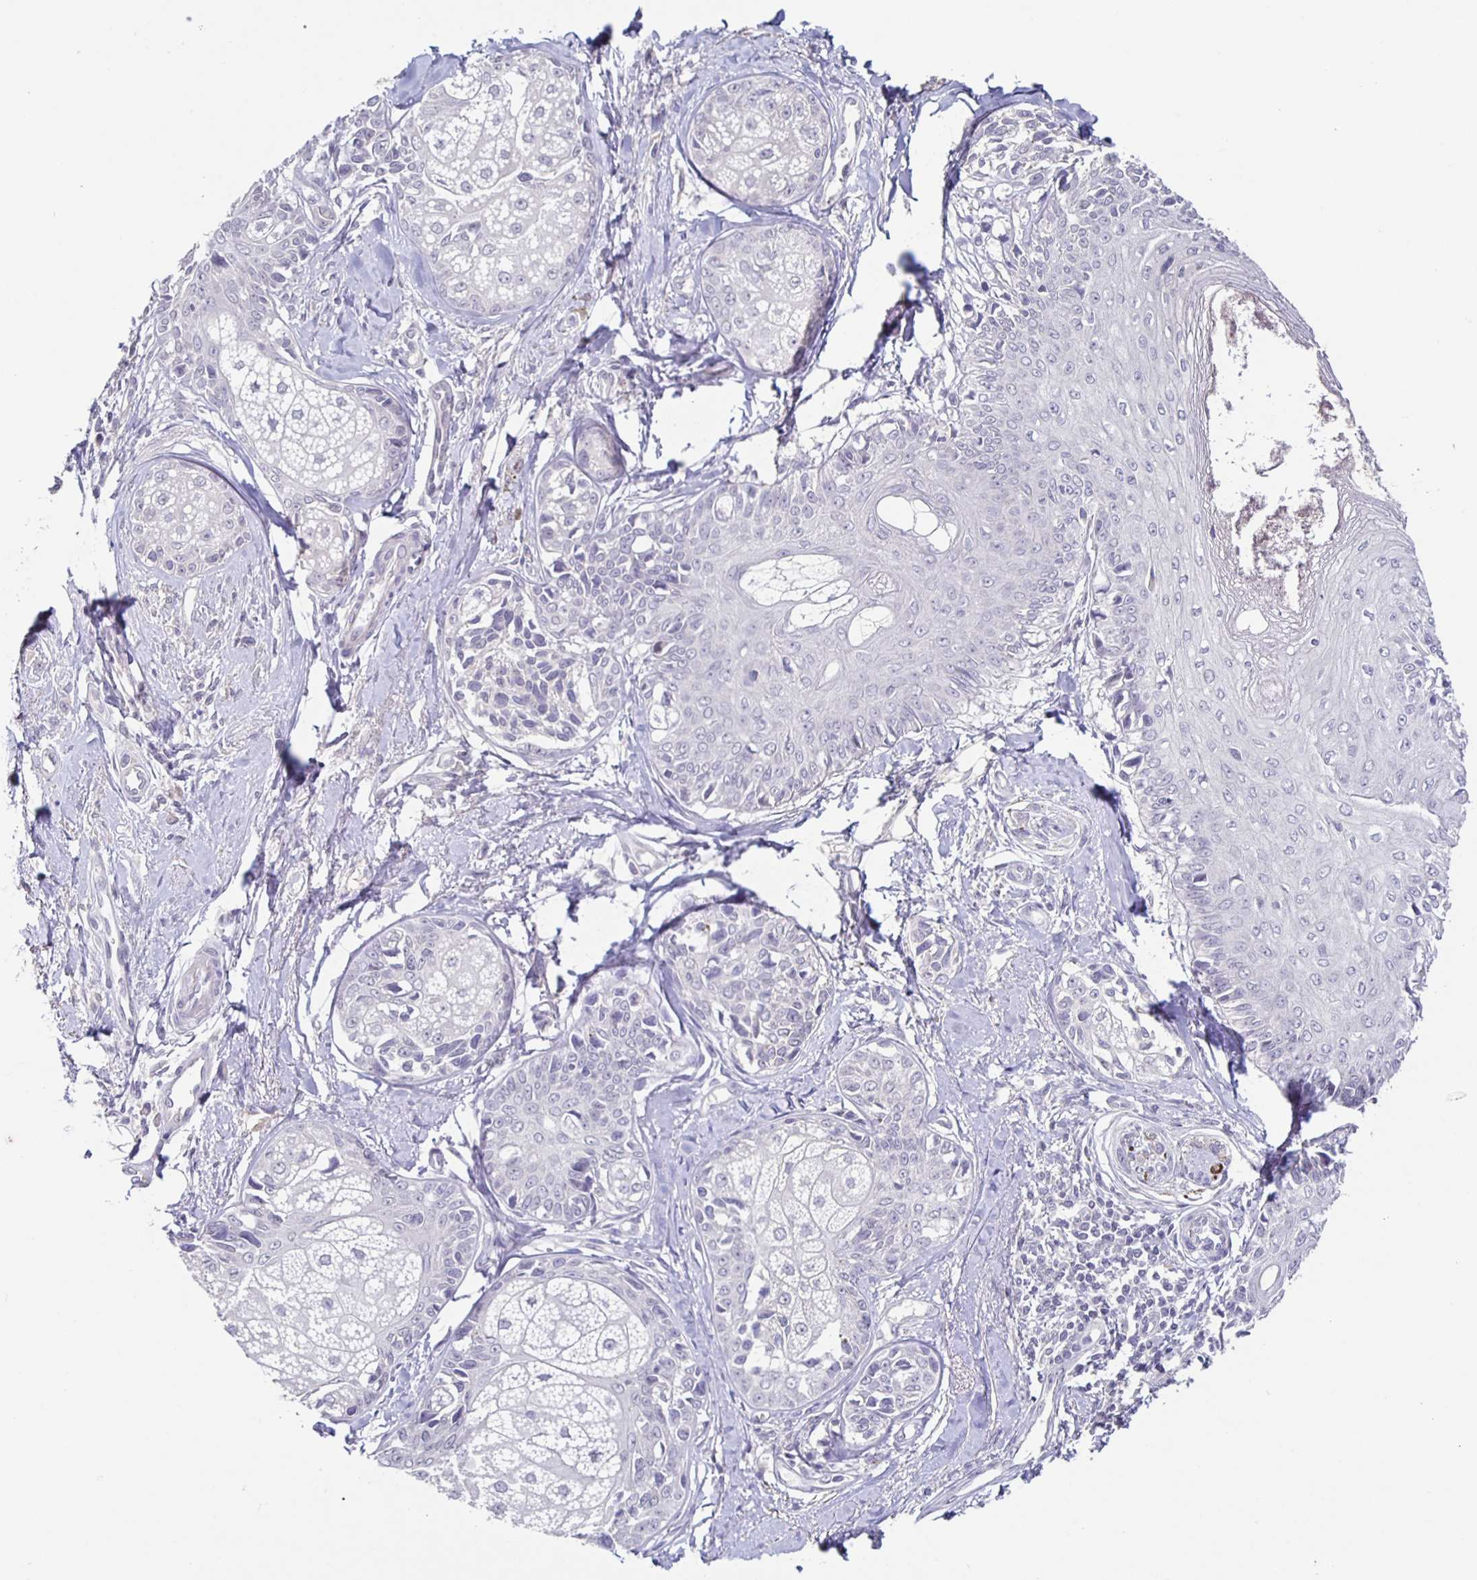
{"staining": {"intensity": "negative", "quantity": "none", "location": "none"}, "tissue": "melanoma", "cell_type": "Tumor cells", "image_type": "cancer", "snomed": [{"axis": "morphology", "description": "Malignant melanoma, NOS"}, {"axis": "topography", "description": "Skin"}], "caption": "Human melanoma stained for a protein using immunohistochemistry (IHC) shows no staining in tumor cells.", "gene": "INSL5", "patient": {"sex": "female", "age": 86}}